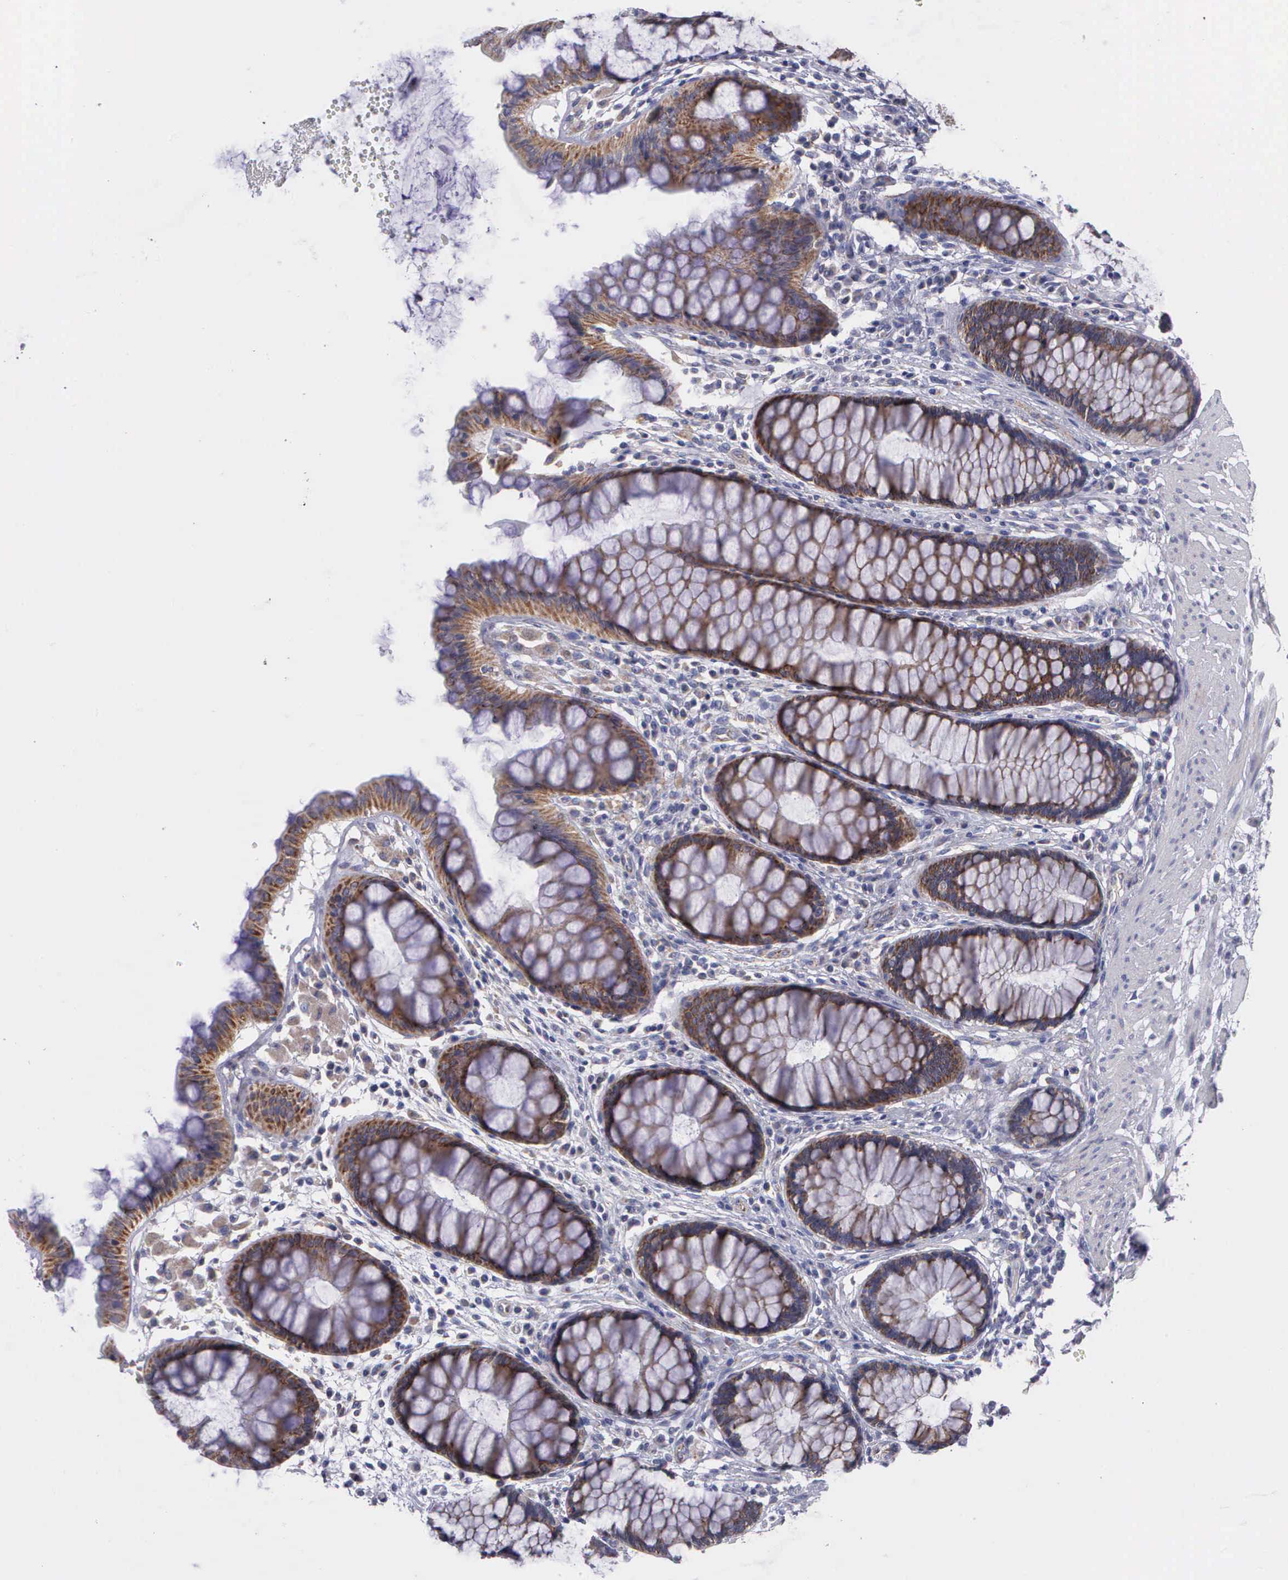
{"staining": {"intensity": "moderate", "quantity": ">75%", "location": "cytoplasmic/membranous"}, "tissue": "rectum", "cell_type": "Glandular cells", "image_type": "normal", "snomed": [{"axis": "morphology", "description": "Normal tissue, NOS"}, {"axis": "topography", "description": "Rectum"}], "caption": "Immunohistochemistry (IHC) (DAB (3,3'-diaminobenzidine)) staining of unremarkable rectum exhibits moderate cytoplasmic/membranous protein staining in approximately >75% of glandular cells. Nuclei are stained in blue.", "gene": "SYNJ2BP", "patient": {"sex": "male", "age": 77}}